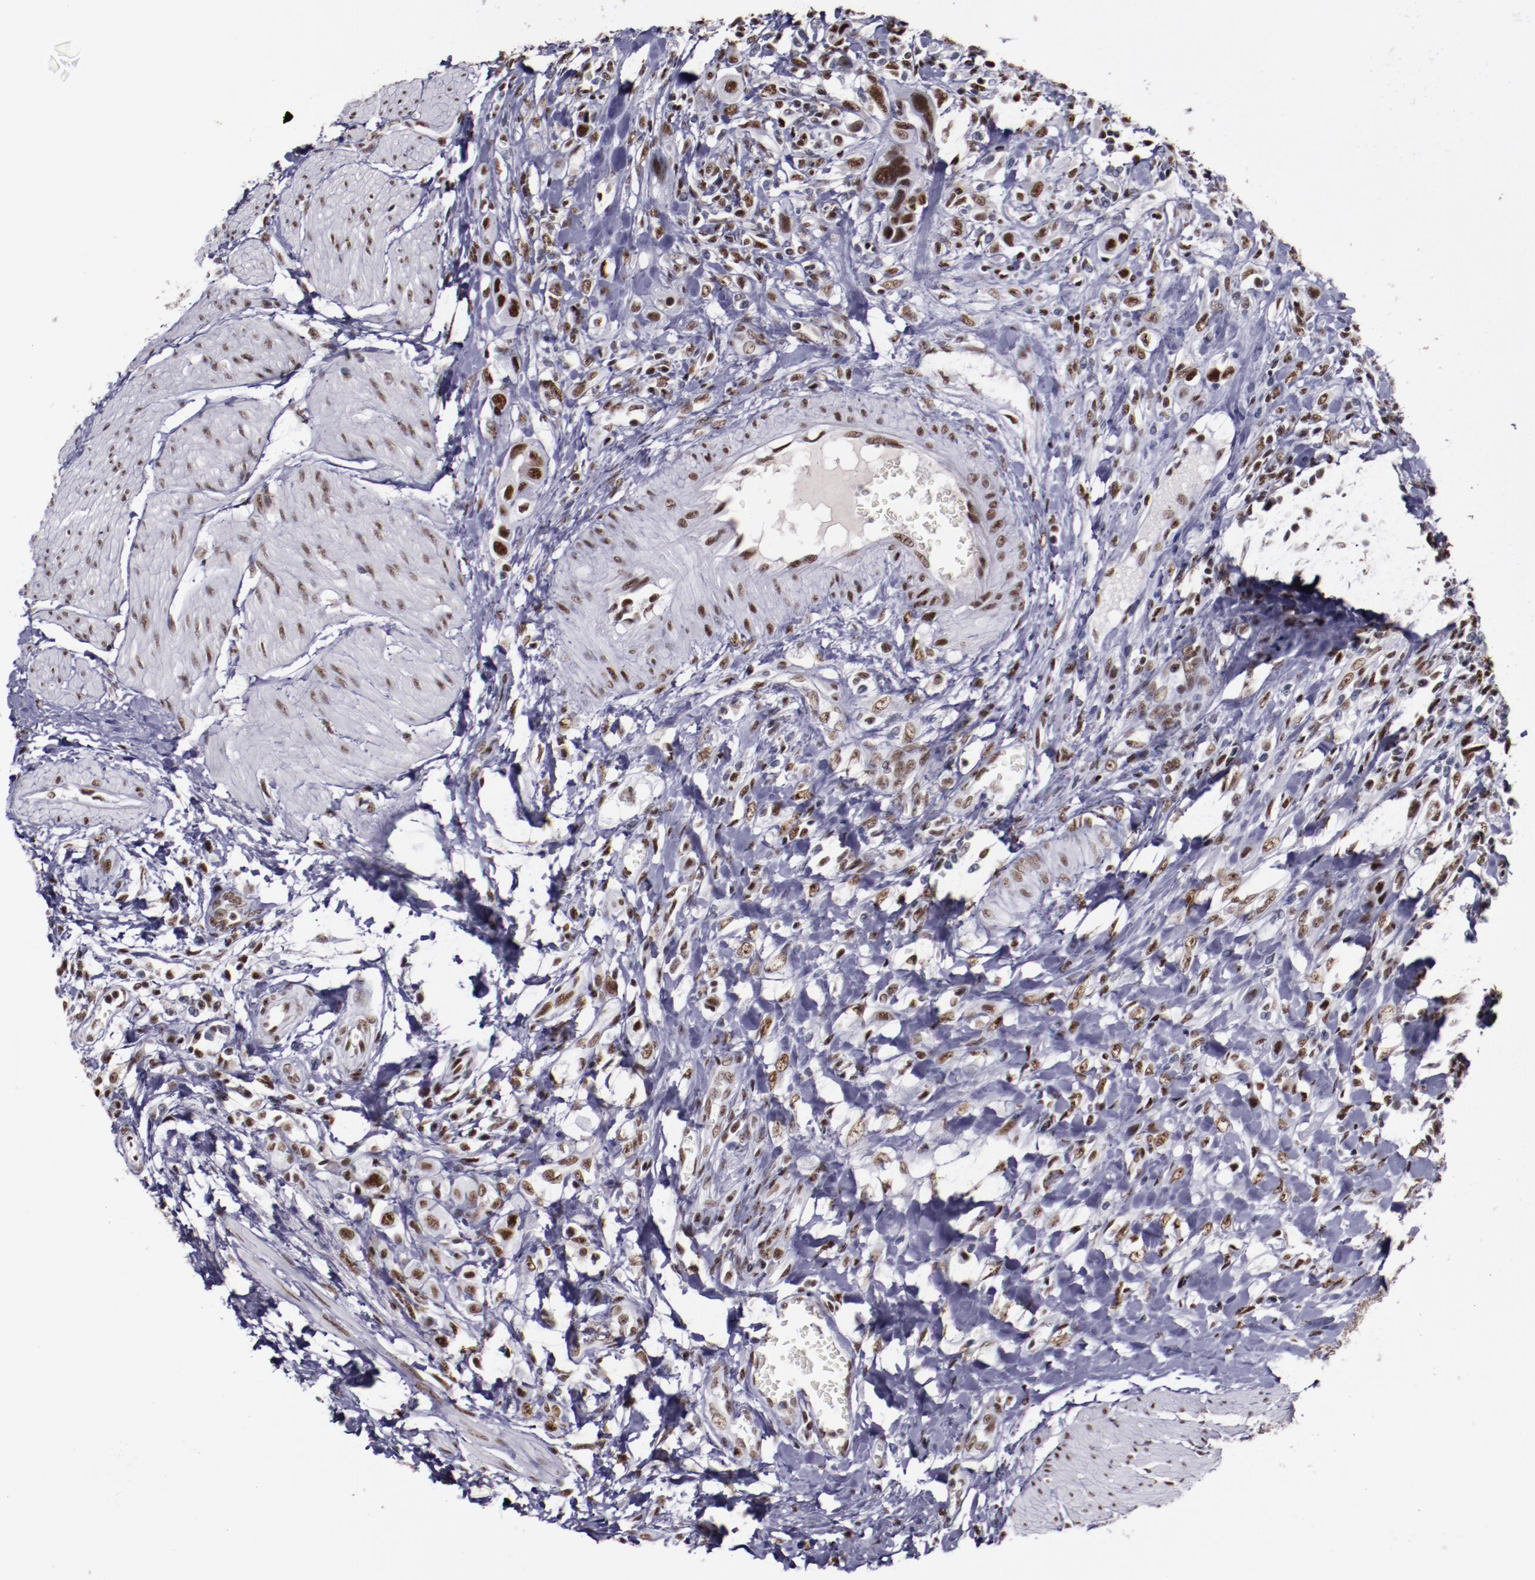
{"staining": {"intensity": "moderate", "quantity": ">75%", "location": "nuclear"}, "tissue": "urothelial cancer", "cell_type": "Tumor cells", "image_type": "cancer", "snomed": [{"axis": "morphology", "description": "Urothelial carcinoma, High grade"}, {"axis": "topography", "description": "Urinary bladder"}], "caption": "Brown immunohistochemical staining in human urothelial cancer exhibits moderate nuclear expression in approximately >75% of tumor cells.", "gene": "PPP4R3A", "patient": {"sex": "male", "age": 50}}